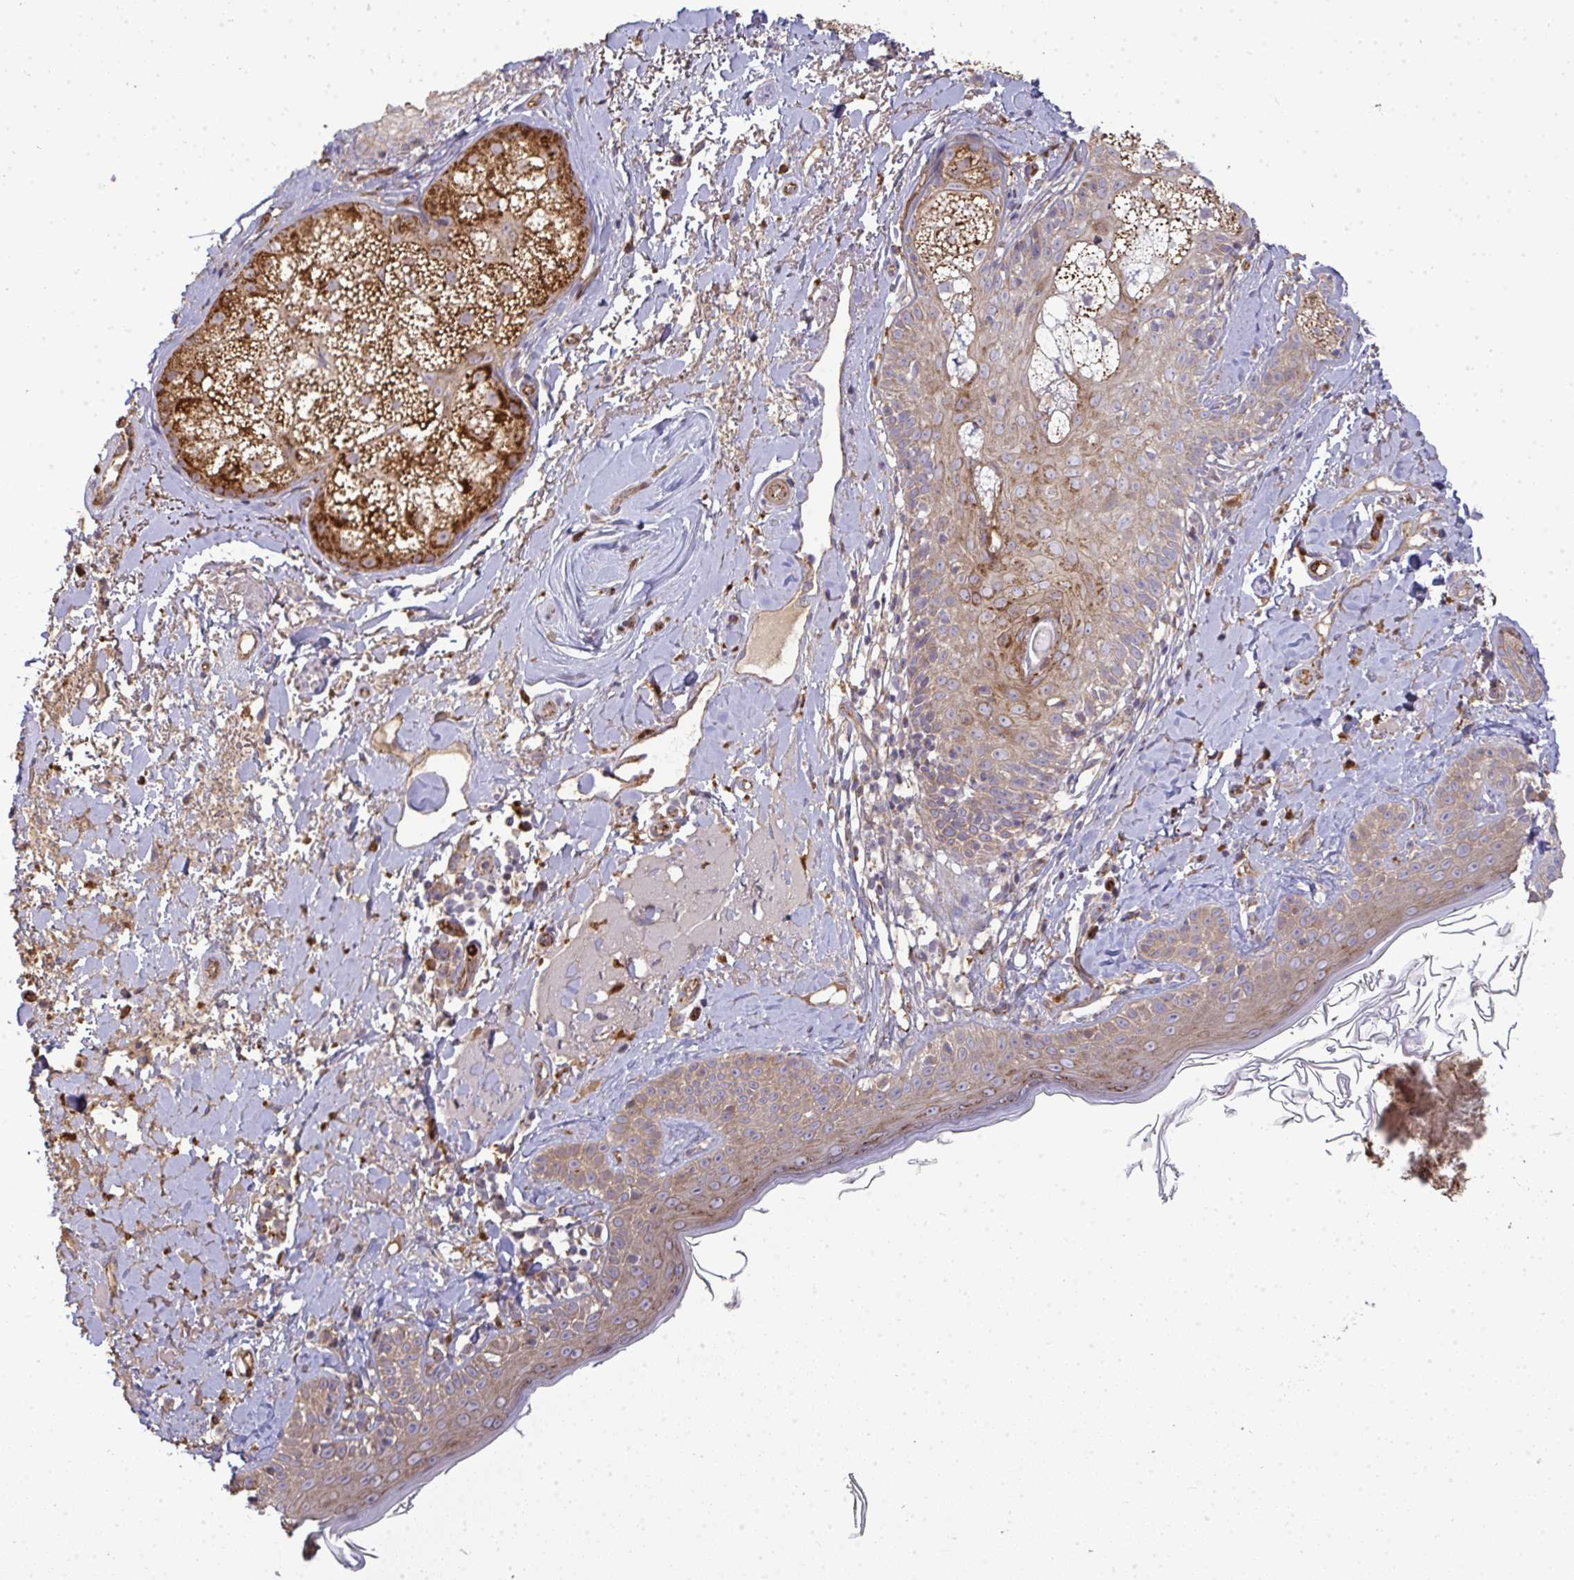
{"staining": {"intensity": "moderate", "quantity": ">75%", "location": "cytoplasmic/membranous"}, "tissue": "skin", "cell_type": "Fibroblasts", "image_type": "normal", "snomed": [{"axis": "morphology", "description": "Normal tissue, NOS"}, {"axis": "topography", "description": "Skin"}], "caption": "An image of human skin stained for a protein shows moderate cytoplasmic/membranous brown staining in fibroblasts. The protein is stained brown, and the nuclei are stained in blue (DAB IHC with brightfield microscopy, high magnification).", "gene": "B4GALT6", "patient": {"sex": "male", "age": 73}}